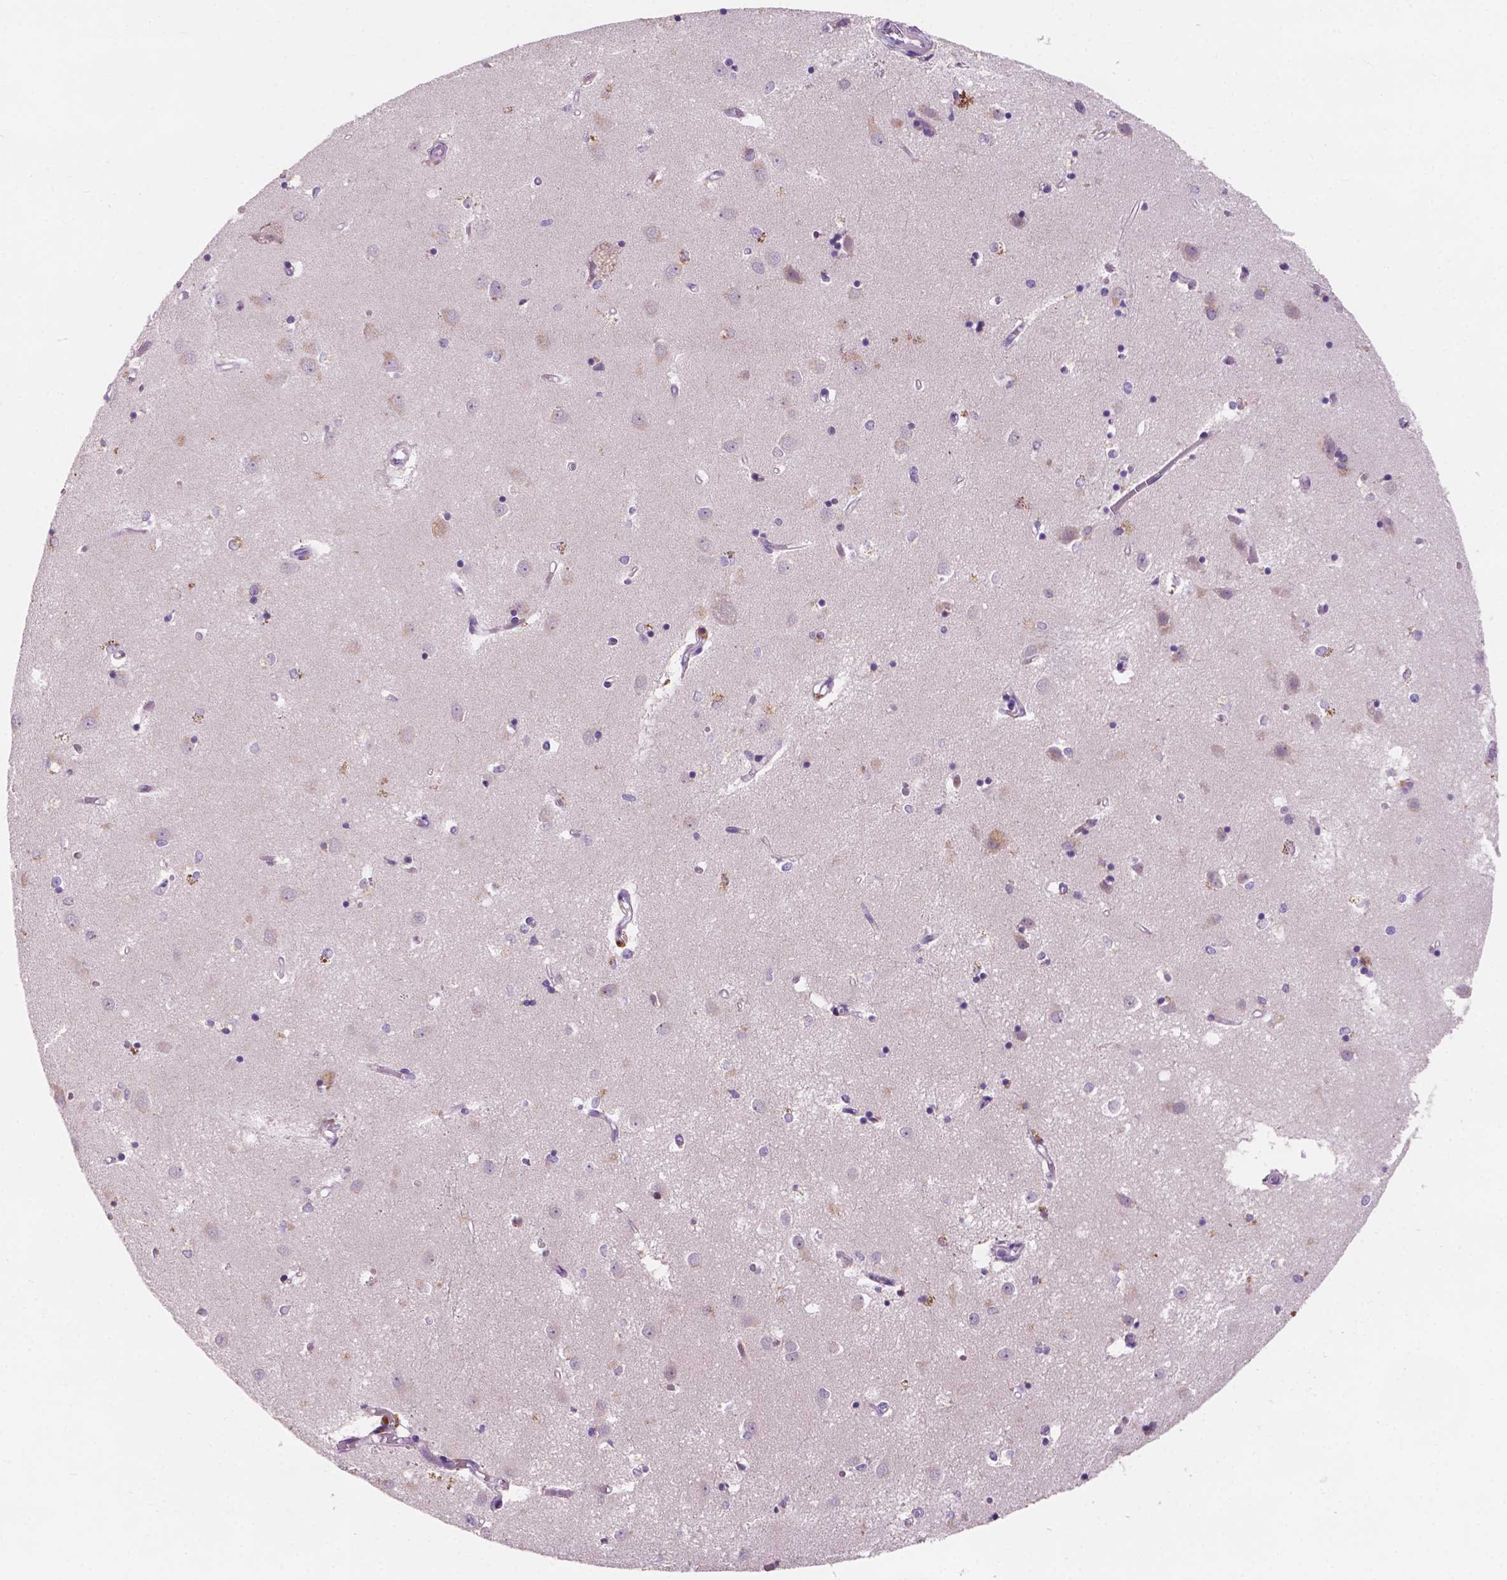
{"staining": {"intensity": "weak", "quantity": "<25%", "location": "cytoplasmic/membranous"}, "tissue": "caudate", "cell_type": "Glial cells", "image_type": "normal", "snomed": [{"axis": "morphology", "description": "Normal tissue, NOS"}, {"axis": "topography", "description": "Lateral ventricle wall"}], "caption": "Immunohistochemistry (IHC) image of unremarkable caudate: caudate stained with DAB displays no significant protein expression in glial cells.", "gene": "IREB2", "patient": {"sex": "male", "age": 54}}